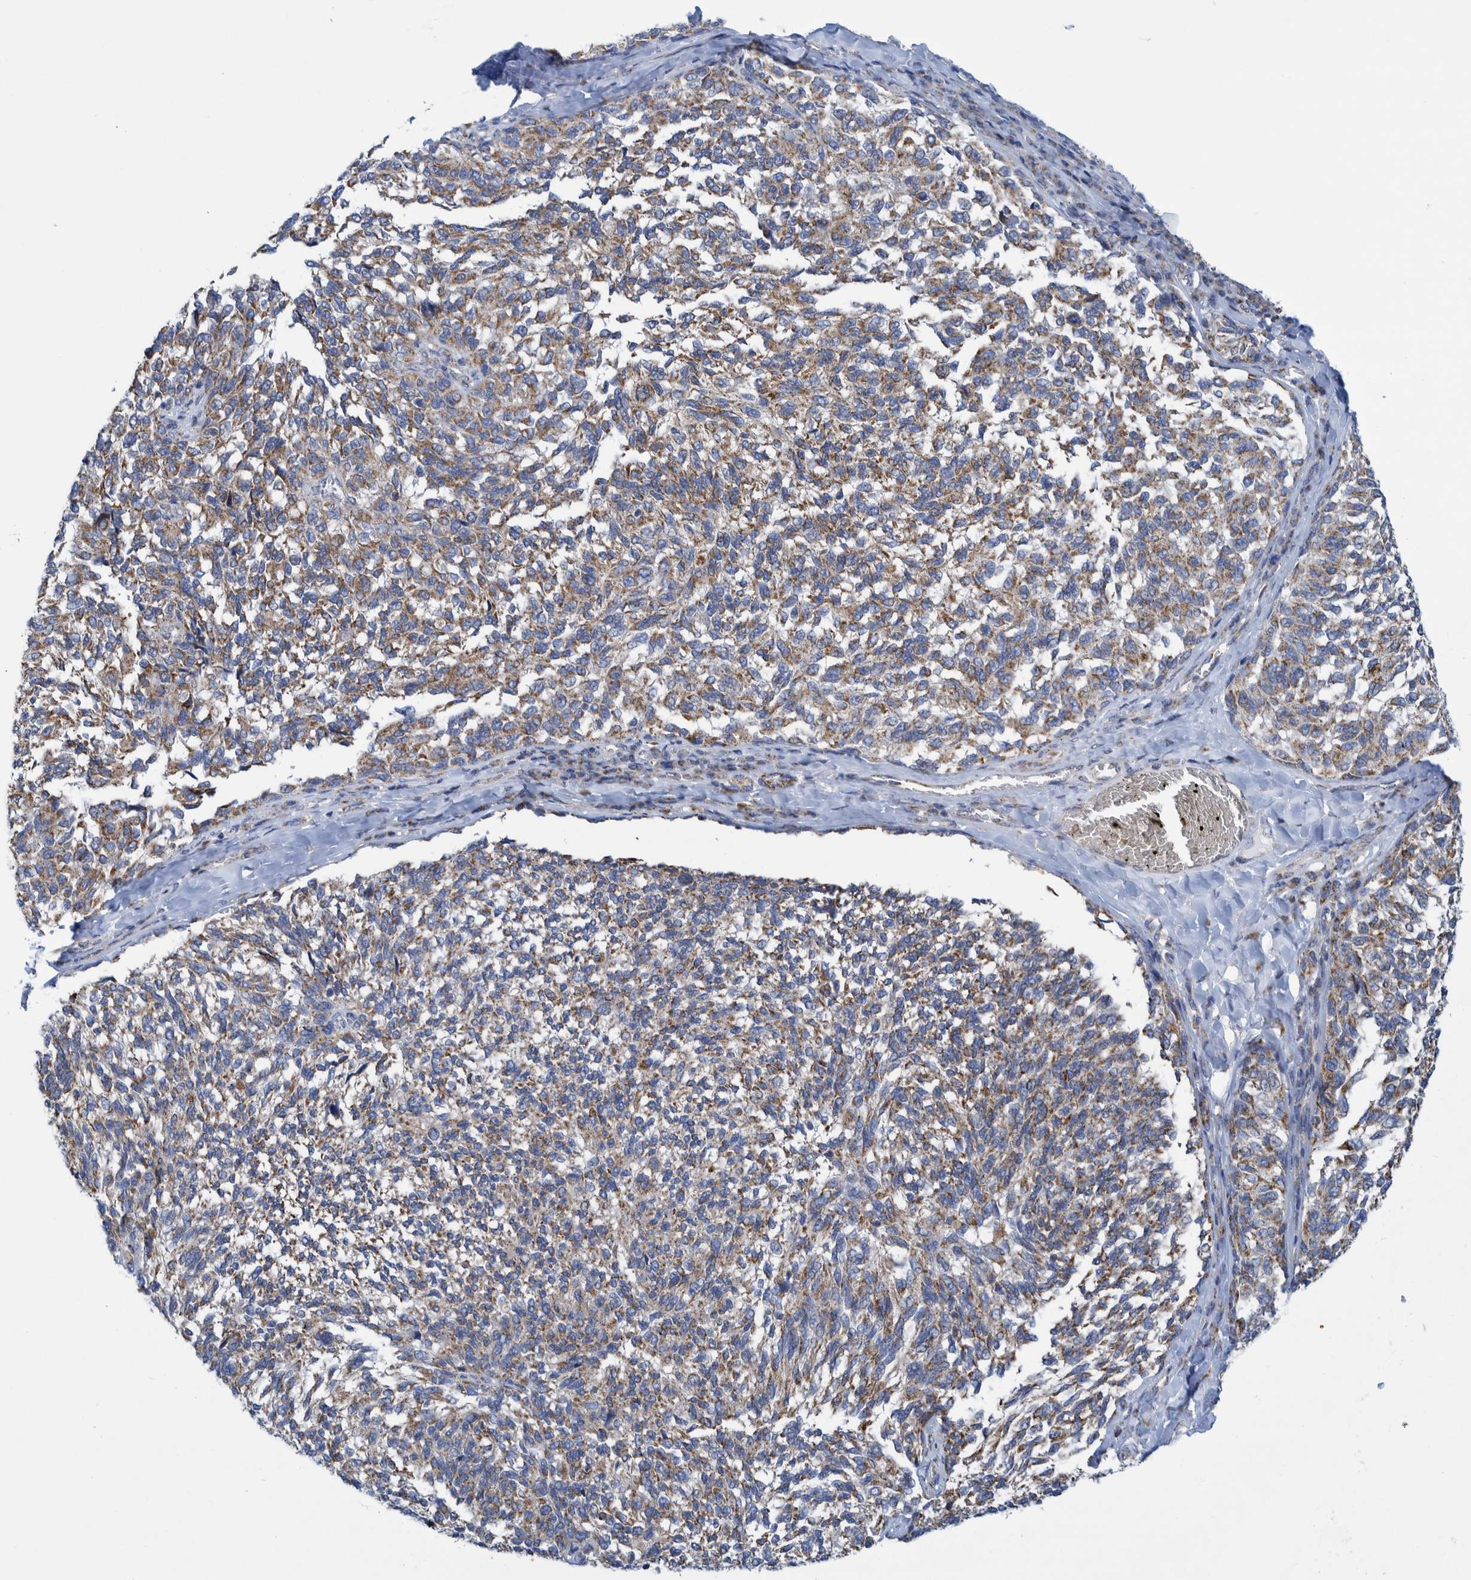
{"staining": {"intensity": "moderate", "quantity": ">75%", "location": "cytoplasmic/membranous"}, "tissue": "melanoma", "cell_type": "Tumor cells", "image_type": "cancer", "snomed": [{"axis": "morphology", "description": "Malignant melanoma, NOS"}, {"axis": "topography", "description": "Skin"}], "caption": "Melanoma was stained to show a protein in brown. There is medium levels of moderate cytoplasmic/membranous staining in about >75% of tumor cells.", "gene": "MRPS7", "patient": {"sex": "female", "age": 73}}